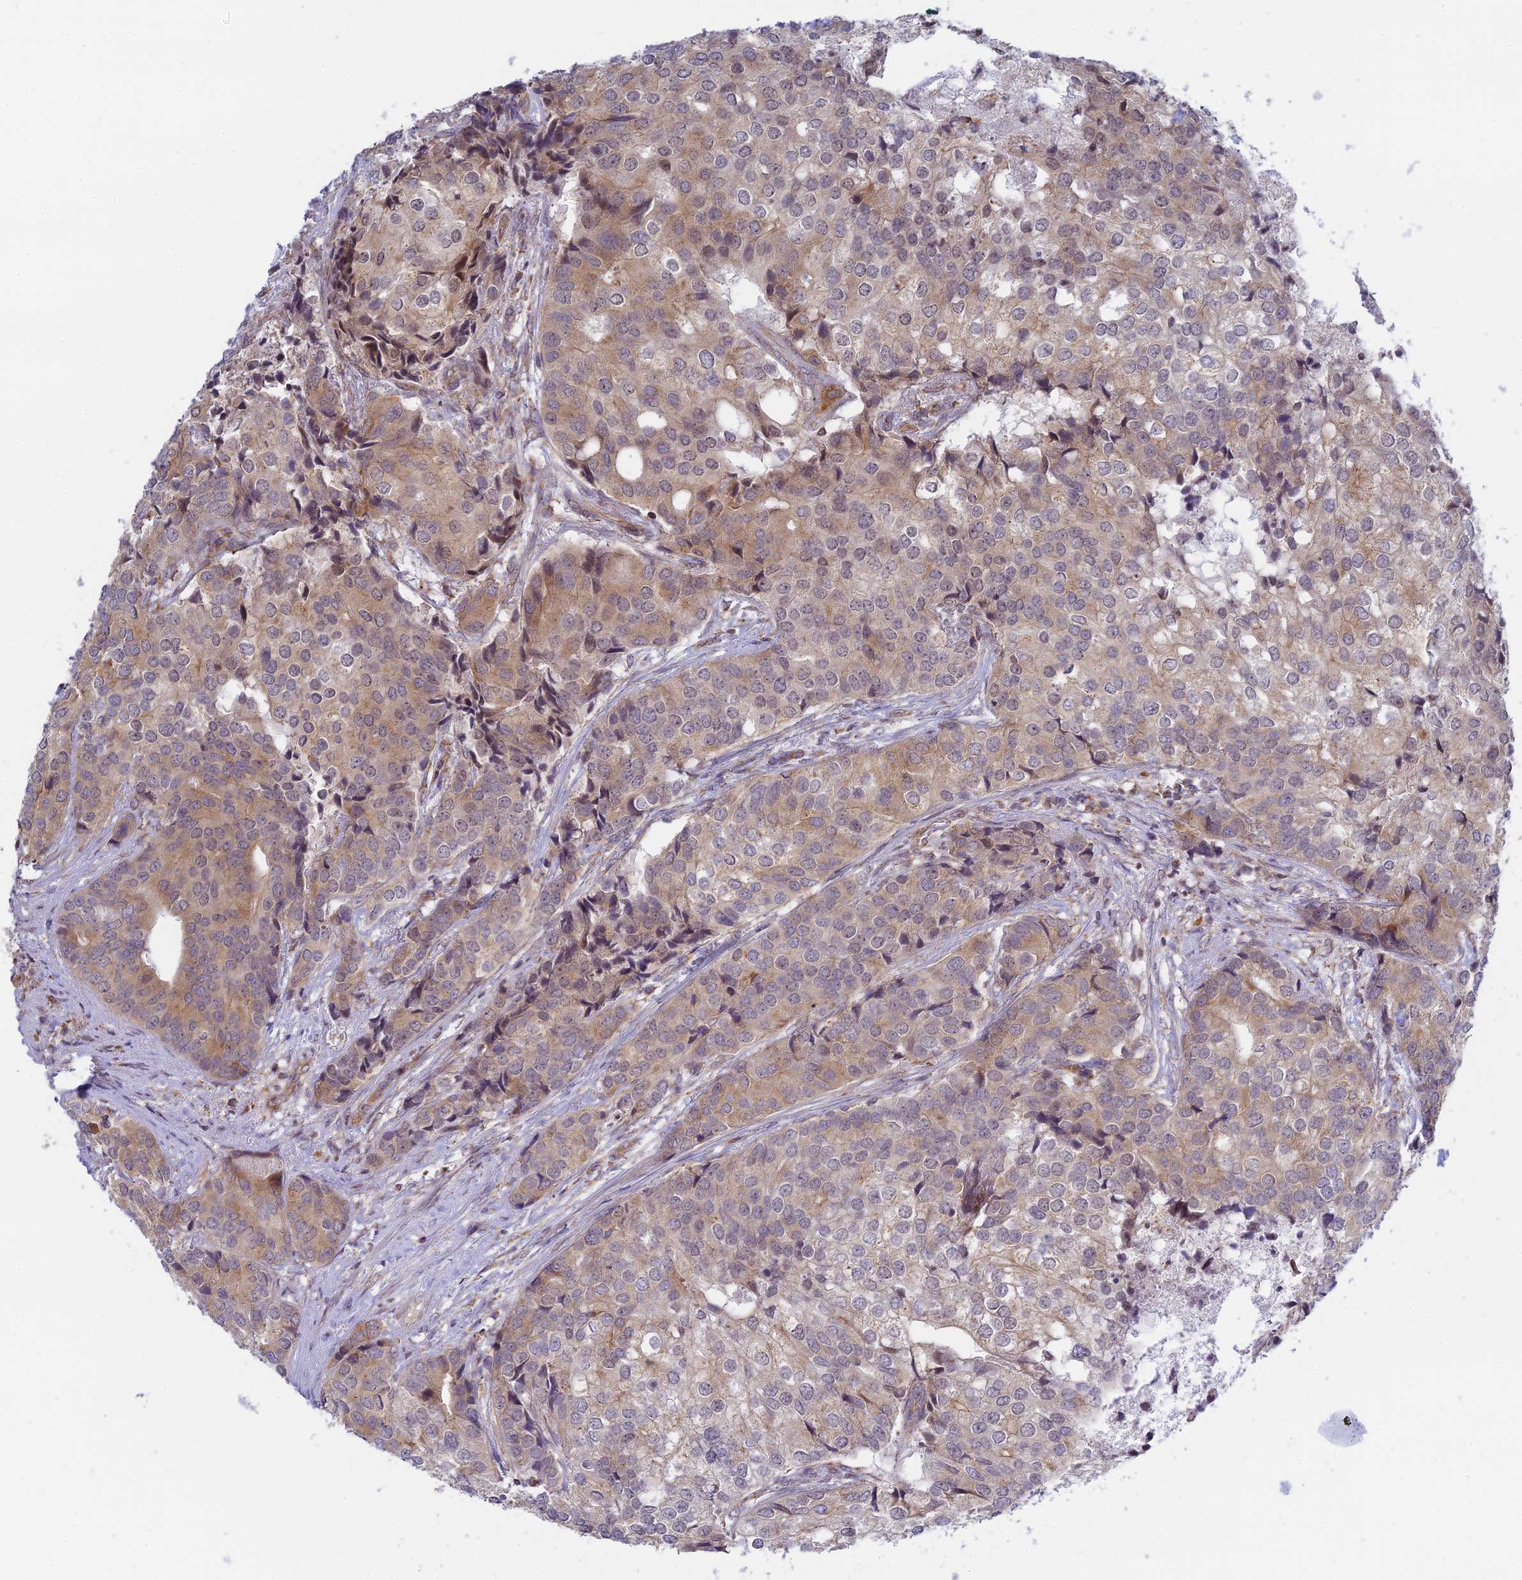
{"staining": {"intensity": "strong", "quantity": "25%-75%", "location": "cytoplasmic/membranous"}, "tissue": "prostate cancer", "cell_type": "Tumor cells", "image_type": "cancer", "snomed": [{"axis": "morphology", "description": "Adenocarcinoma, High grade"}, {"axis": "topography", "description": "Prostate"}], "caption": "This micrograph exhibits adenocarcinoma (high-grade) (prostate) stained with immunohistochemistry (IHC) to label a protein in brown. The cytoplasmic/membranous of tumor cells show strong positivity for the protein. Nuclei are counter-stained blue.", "gene": "HOOK2", "patient": {"sex": "male", "age": 62}}